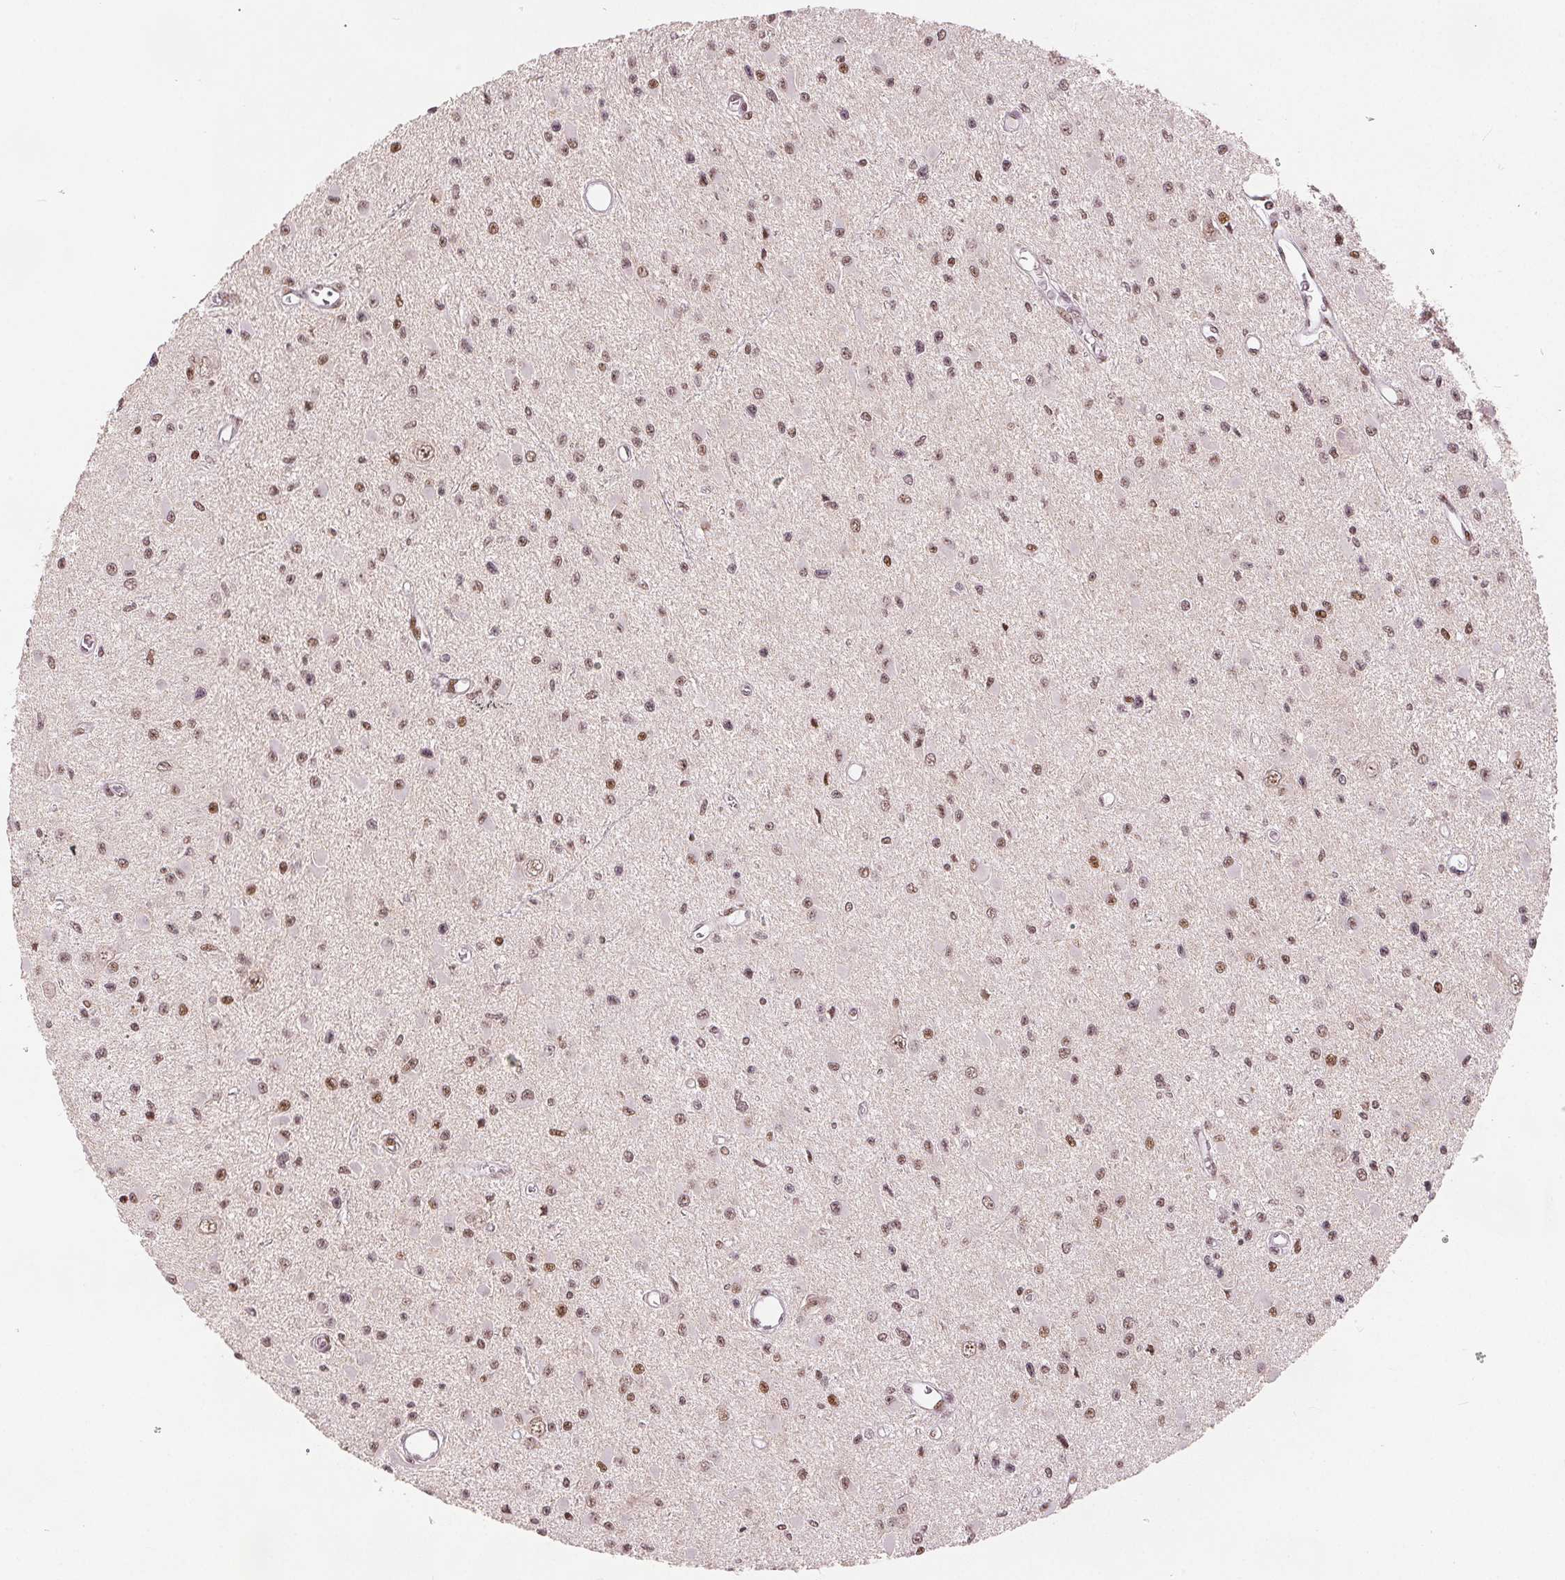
{"staining": {"intensity": "moderate", "quantity": ">75%", "location": "nuclear"}, "tissue": "glioma", "cell_type": "Tumor cells", "image_type": "cancer", "snomed": [{"axis": "morphology", "description": "Glioma, malignant, High grade"}, {"axis": "topography", "description": "Brain"}], "caption": "High-magnification brightfield microscopy of malignant glioma (high-grade) stained with DAB (3,3'-diaminobenzidine) (brown) and counterstained with hematoxylin (blue). tumor cells exhibit moderate nuclear expression is appreciated in approximately>75% of cells. Using DAB (brown) and hematoxylin (blue) stains, captured at high magnification using brightfield microscopy.", "gene": "ZNF703", "patient": {"sex": "male", "age": 54}}